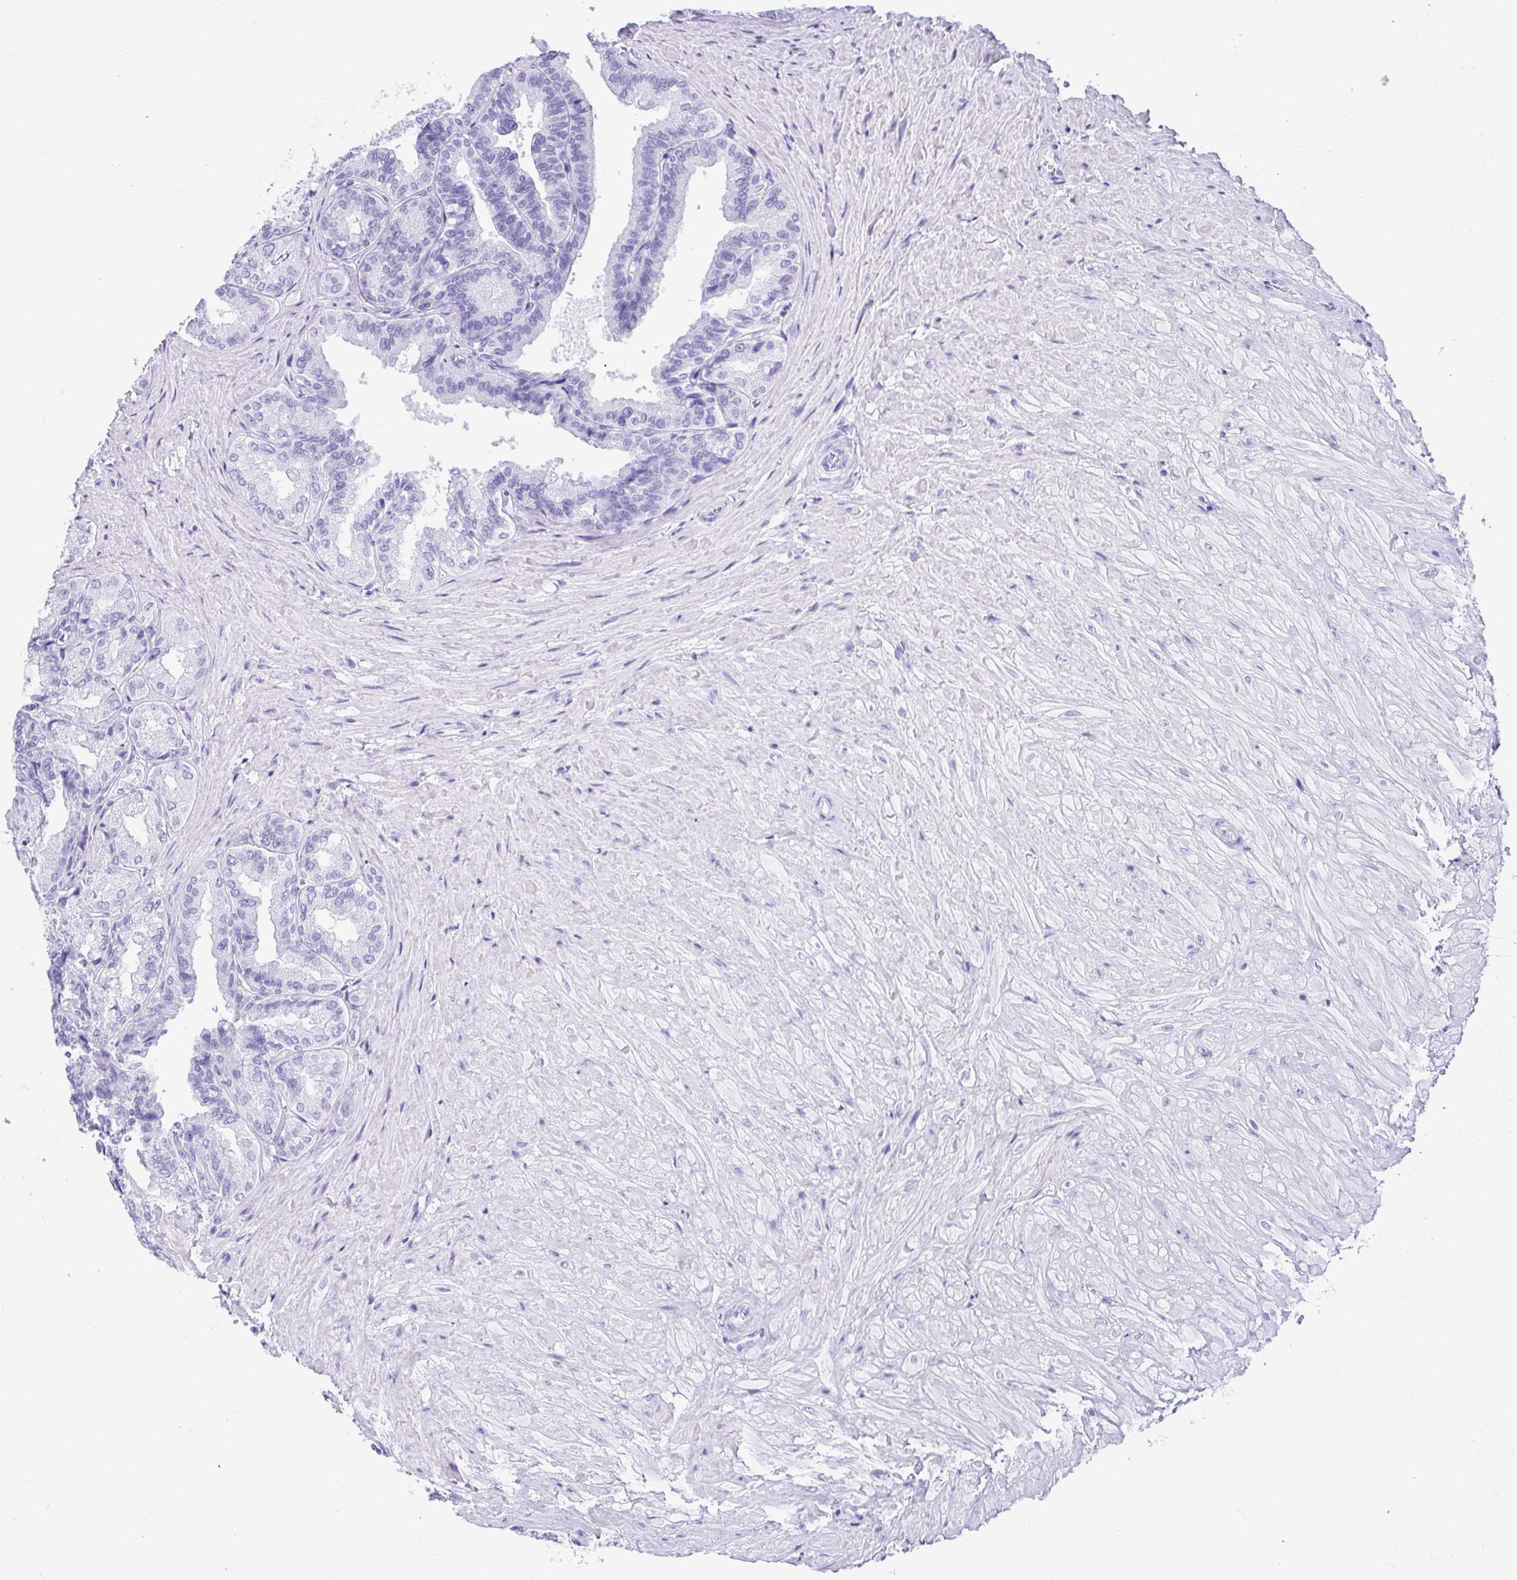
{"staining": {"intensity": "negative", "quantity": "none", "location": "none"}, "tissue": "seminal vesicle", "cell_type": "Glandular cells", "image_type": "normal", "snomed": [{"axis": "morphology", "description": "Normal tissue, NOS"}, {"axis": "topography", "description": "Seminal veicle"}], "caption": "The image exhibits no significant positivity in glandular cells of seminal vesicle.", "gene": "CD5", "patient": {"sex": "male", "age": 68}}